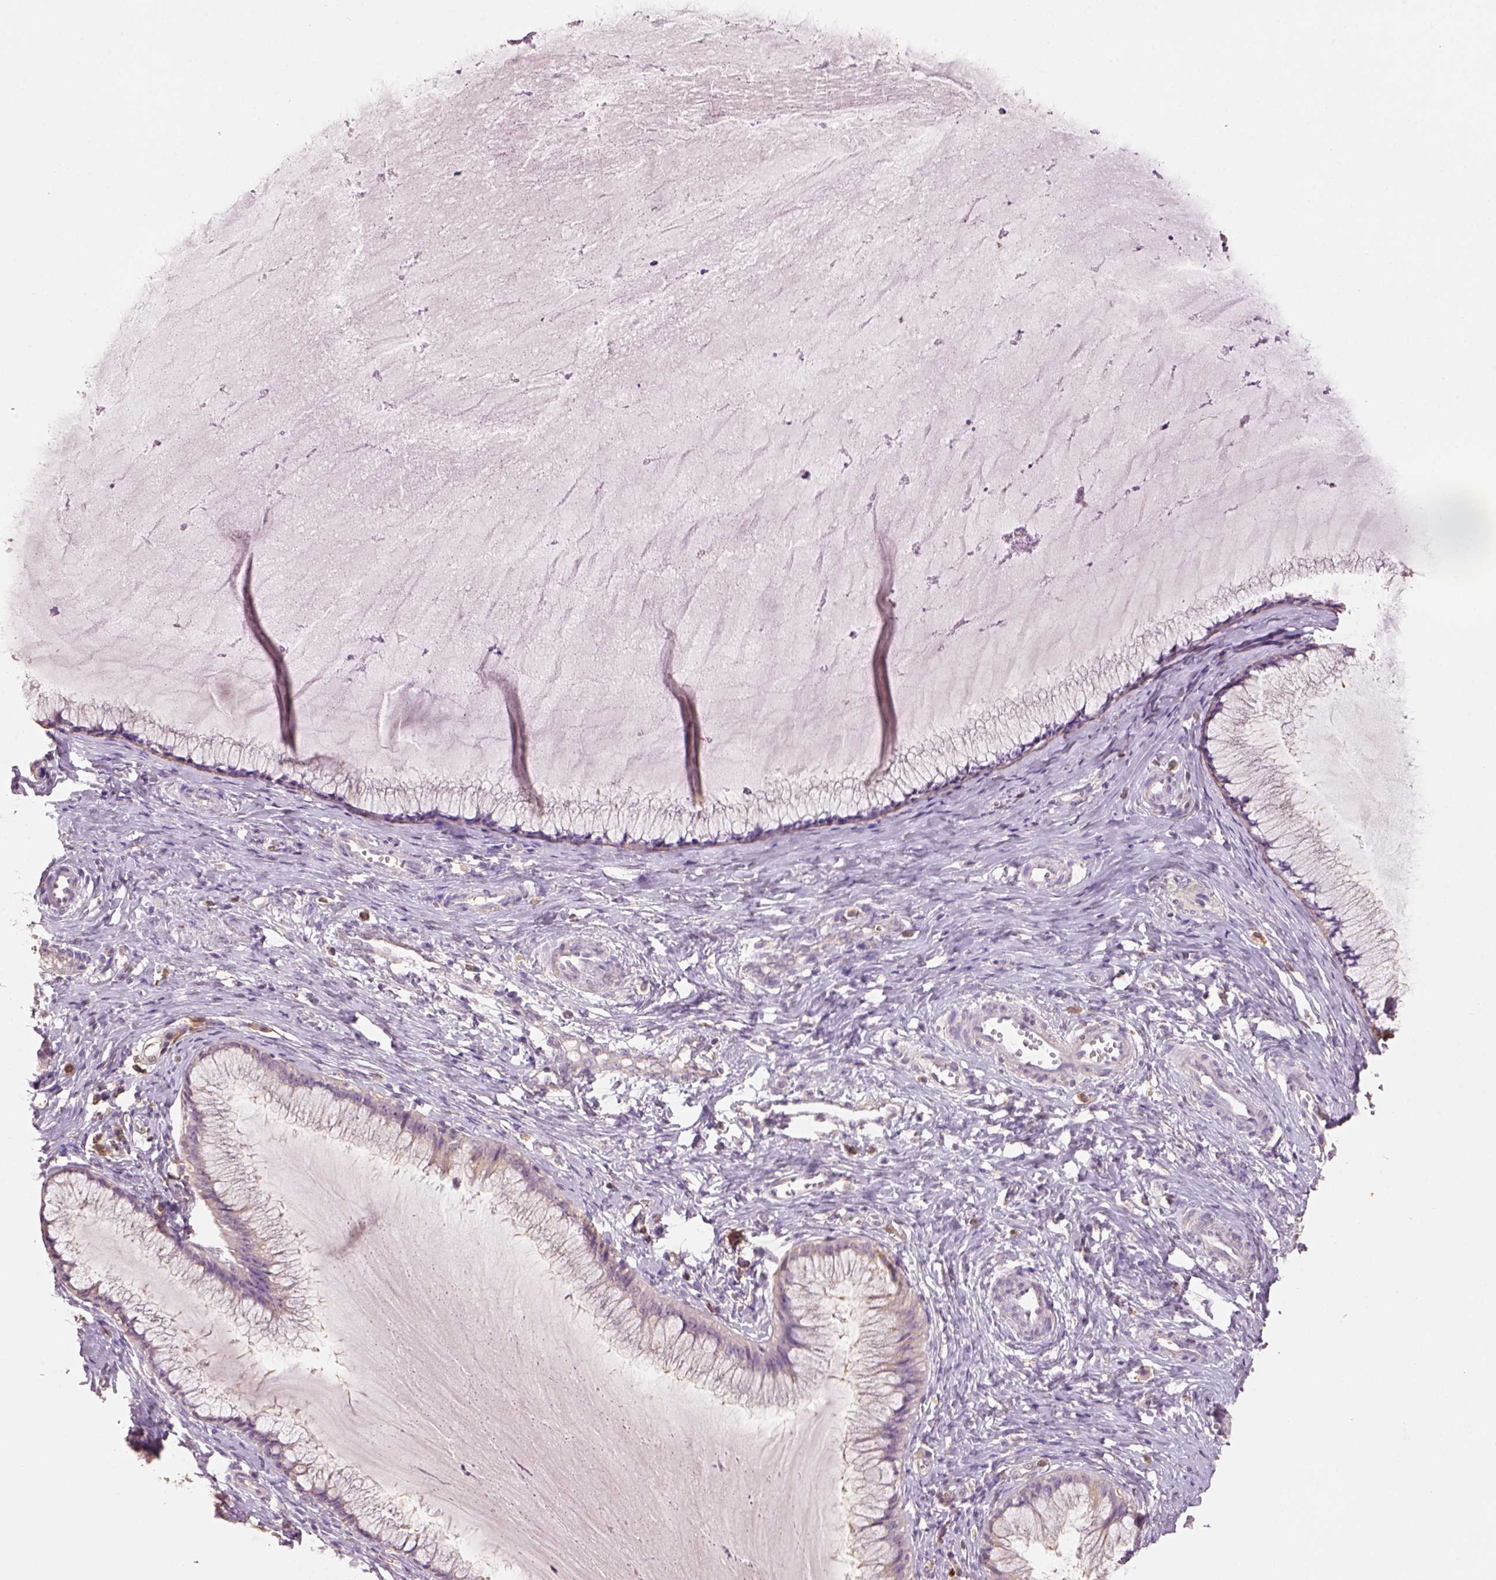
{"staining": {"intensity": "negative", "quantity": "none", "location": "none"}, "tissue": "cervical cancer", "cell_type": "Tumor cells", "image_type": "cancer", "snomed": [{"axis": "morphology", "description": "Squamous cell carcinoma, NOS"}, {"axis": "topography", "description": "Cervix"}], "caption": "Histopathology image shows no protein staining in tumor cells of cervical cancer (squamous cell carcinoma) tissue.", "gene": "AP2B1", "patient": {"sex": "female", "age": 36}}